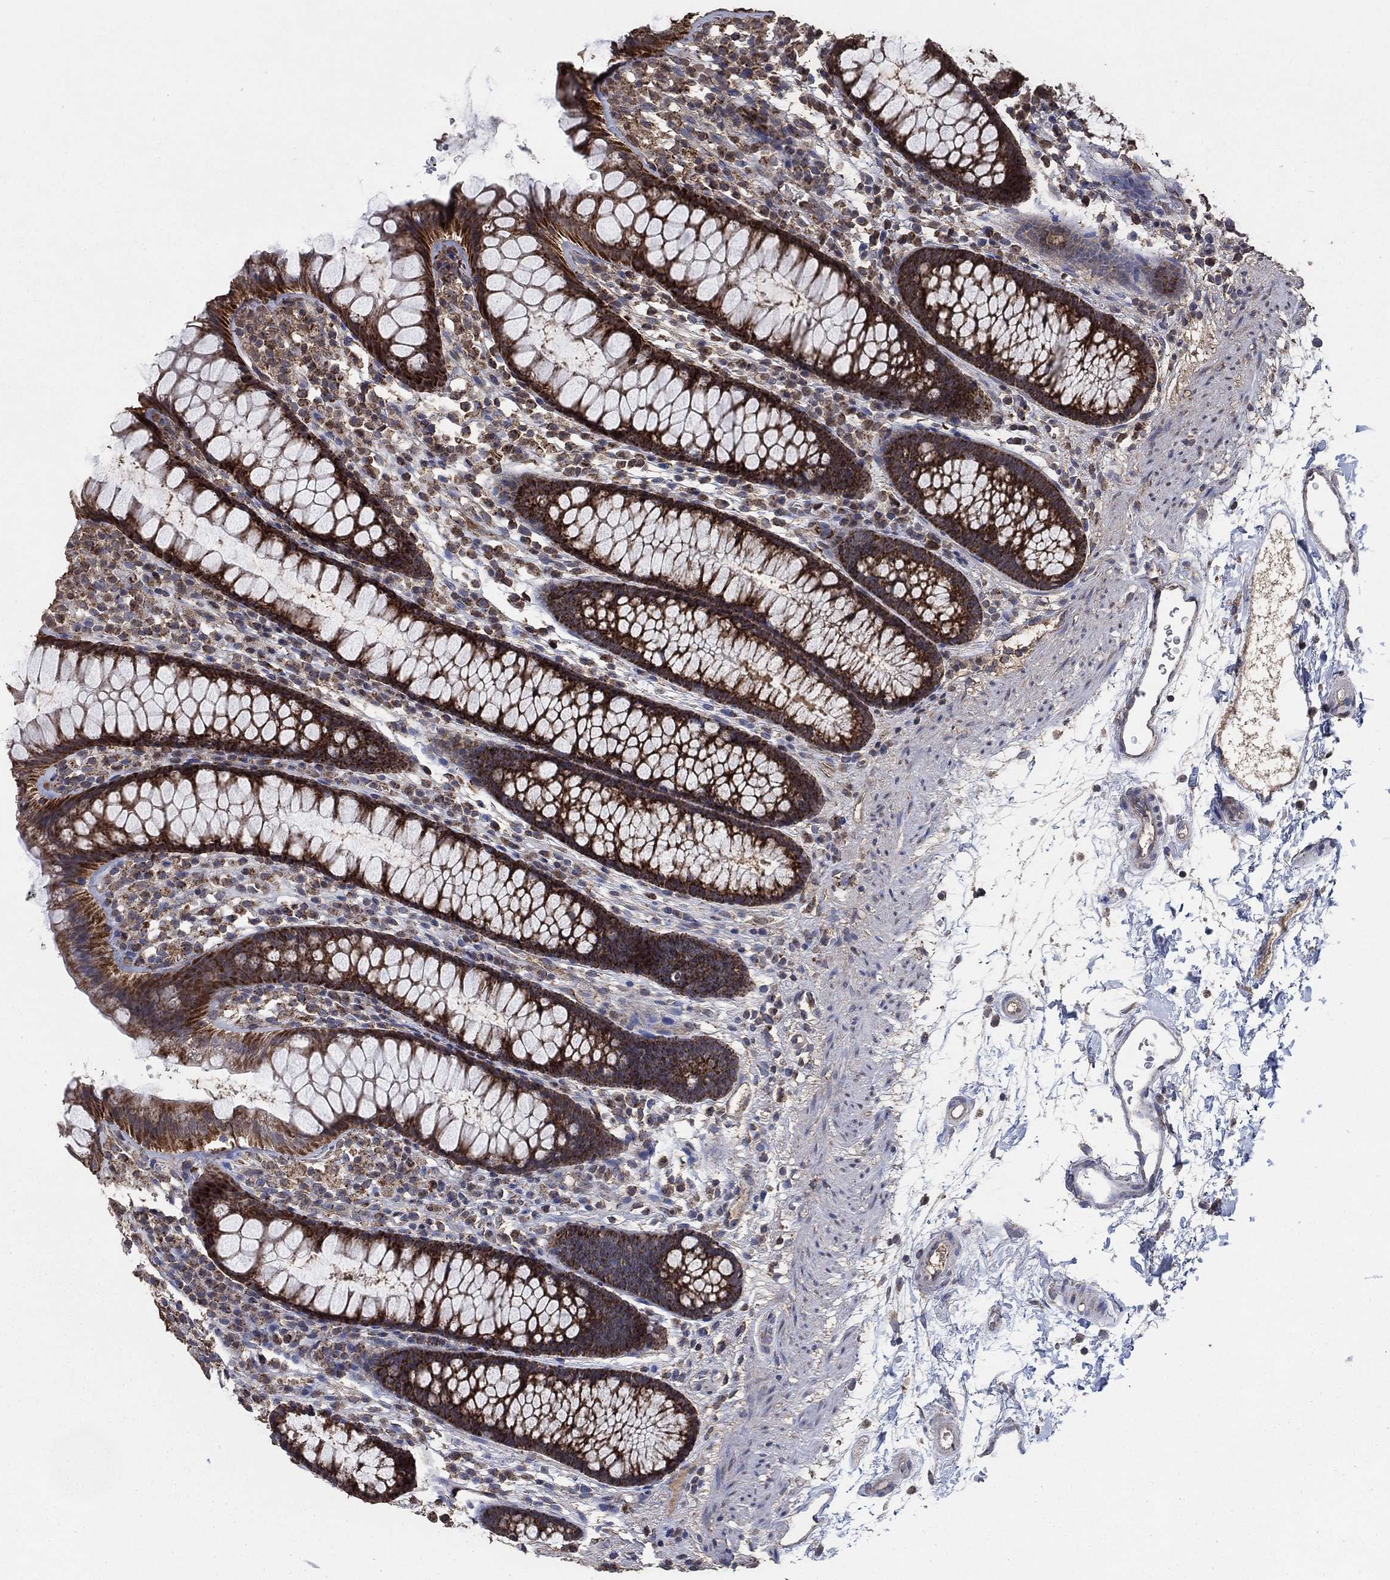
{"staining": {"intensity": "weak", "quantity": "25%-75%", "location": "cytoplasmic/membranous"}, "tissue": "colon", "cell_type": "Endothelial cells", "image_type": "normal", "snomed": [{"axis": "morphology", "description": "Normal tissue, NOS"}, {"axis": "topography", "description": "Colon"}], "caption": "Protein staining of benign colon displays weak cytoplasmic/membranous expression in about 25%-75% of endothelial cells.", "gene": "MRPS24", "patient": {"sex": "male", "age": 76}}